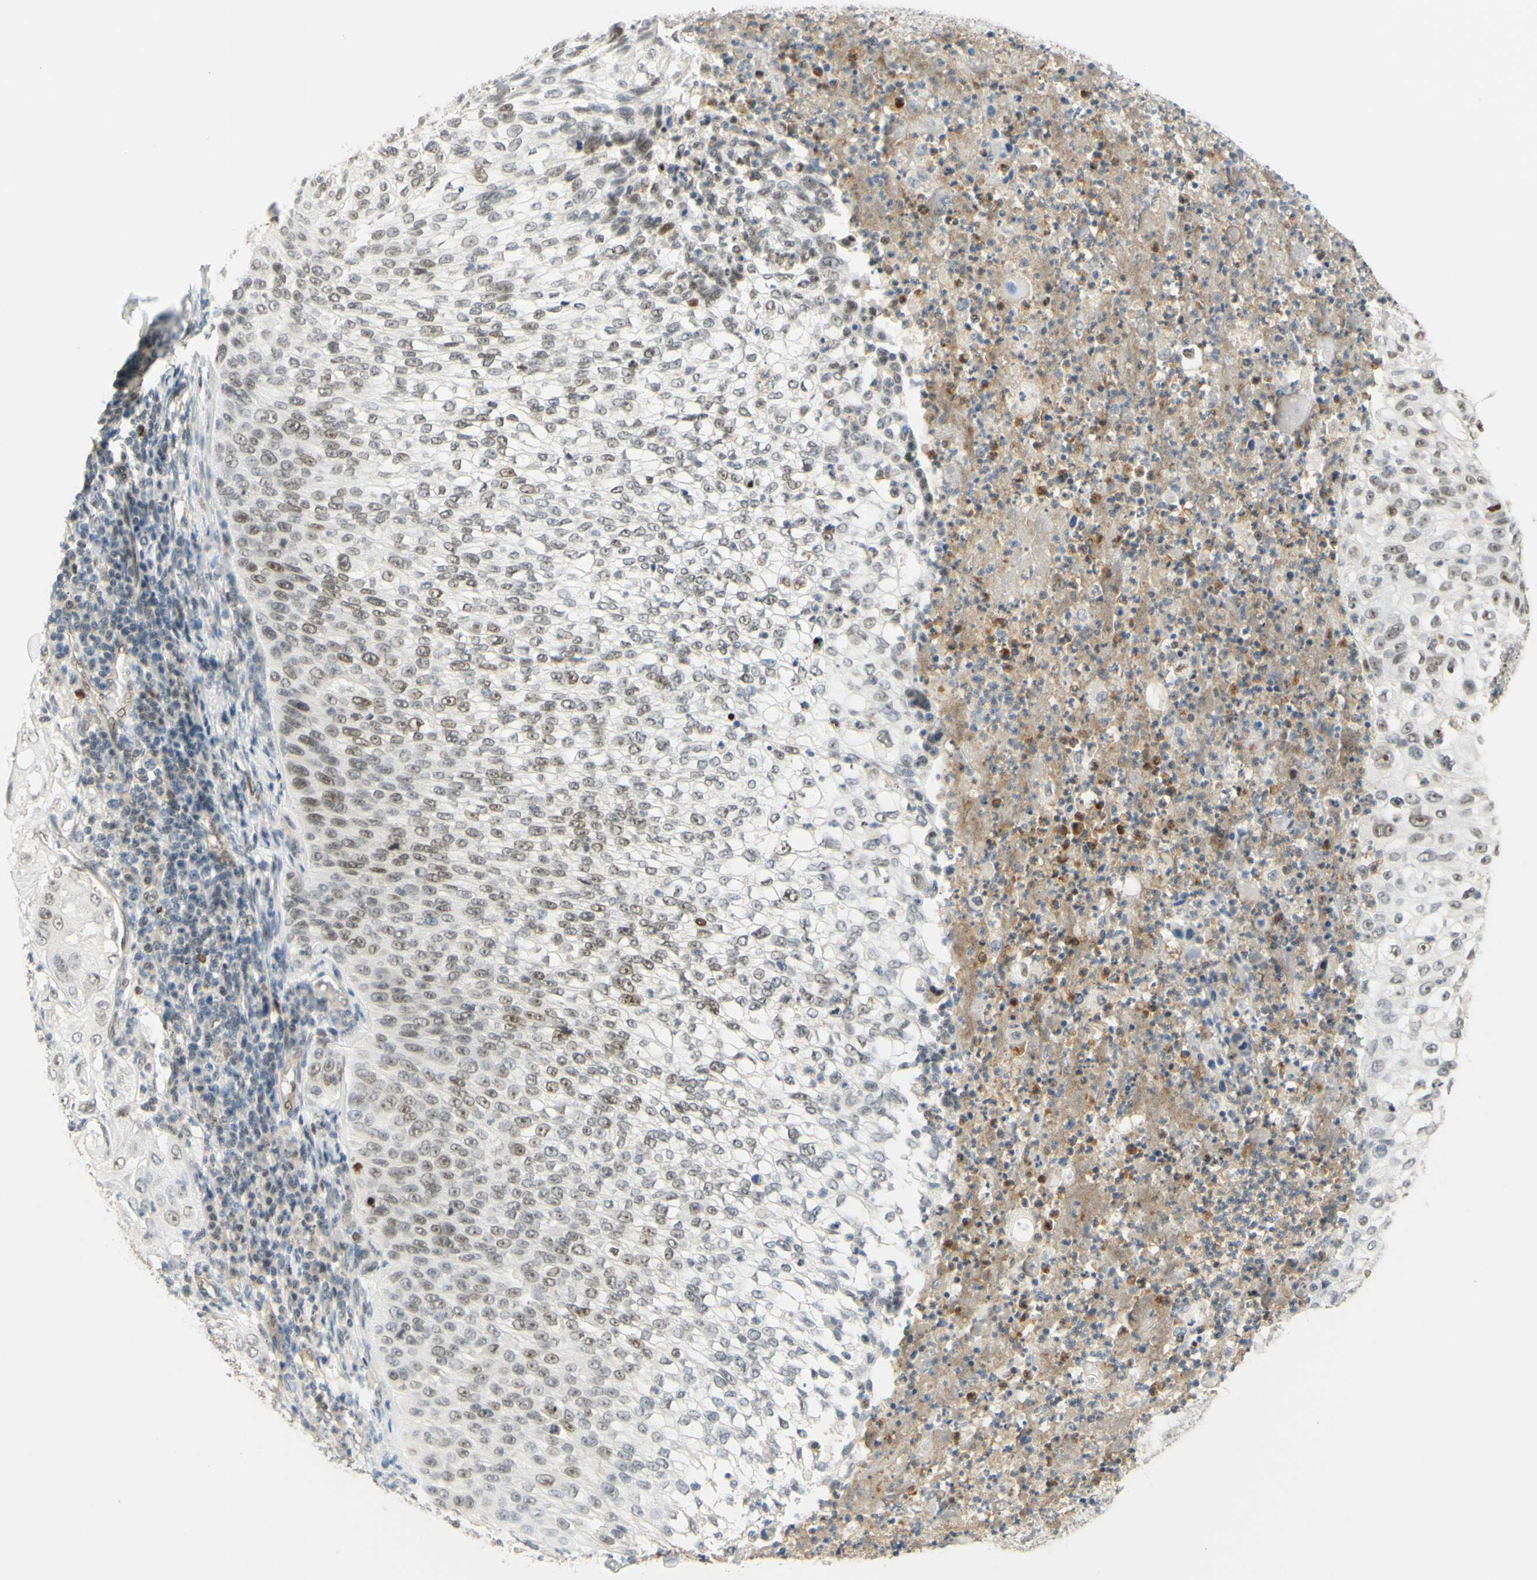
{"staining": {"intensity": "weak", "quantity": ">75%", "location": "nuclear"}, "tissue": "lung cancer", "cell_type": "Tumor cells", "image_type": "cancer", "snomed": [{"axis": "morphology", "description": "Inflammation, NOS"}, {"axis": "morphology", "description": "Squamous cell carcinoma, NOS"}, {"axis": "topography", "description": "Lymph node"}, {"axis": "topography", "description": "Soft tissue"}, {"axis": "topography", "description": "Lung"}], "caption": "High-power microscopy captured an immunohistochemistry photomicrograph of lung cancer (squamous cell carcinoma), revealing weak nuclear staining in approximately >75% of tumor cells.", "gene": "POLB", "patient": {"sex": "male", "age": 66}}